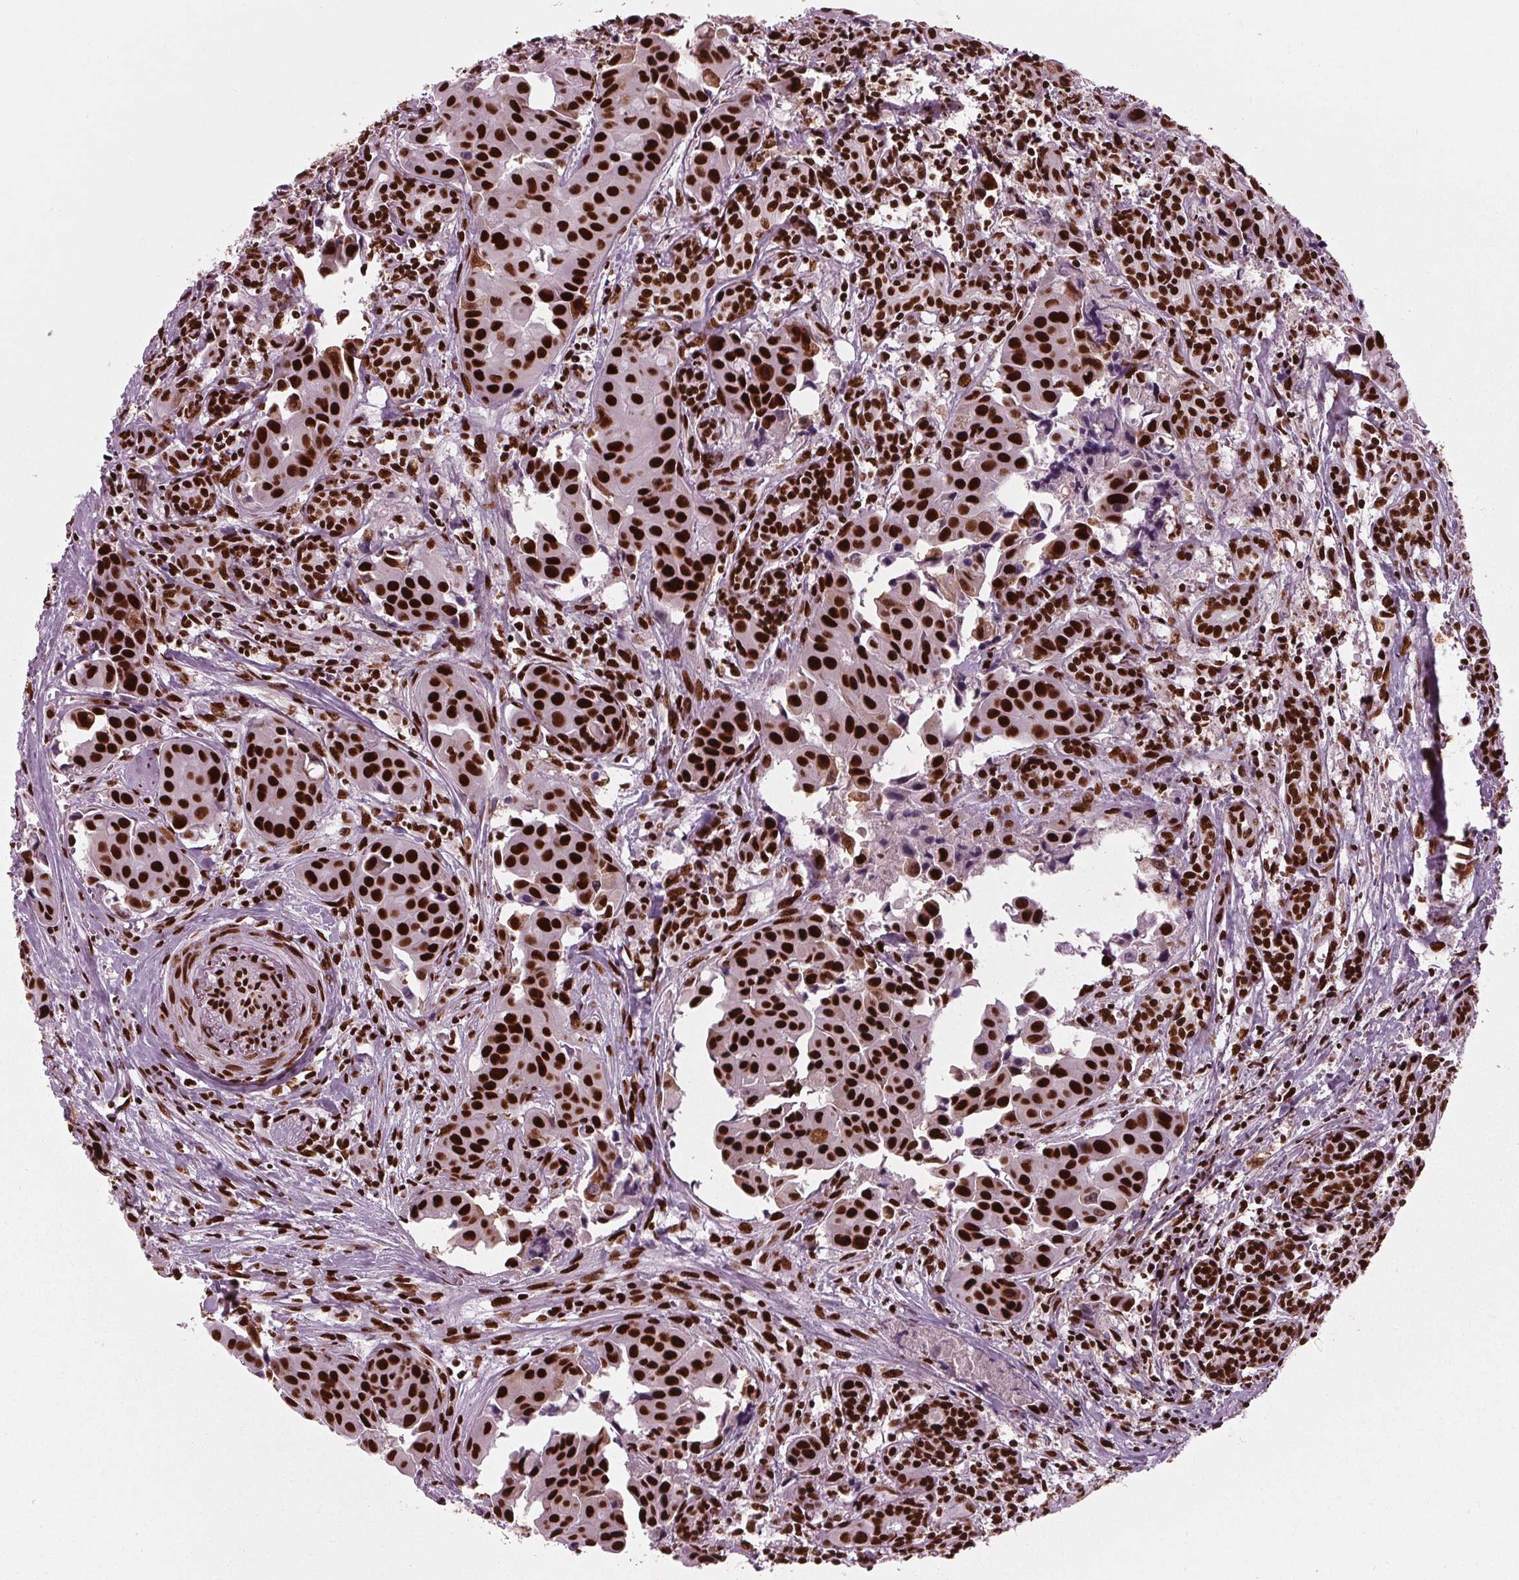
{"staining": {"intensity": "strong", "quantity": ">75%", "location": "nuclear"}, "tissue": "head and neck cancer", "cell_type": "Tumor cells", "image_type": "cancer", "snomed": [{"axis": "morphology", "description": "Adenocarcinoma, NOS"}, {"axis": "topography", "description": "Head-Neck"}], "caption": "This image displays immunohistochemistry staining of head and neck cancer, with high strong nuclear expression in about >75% of tumor cells.", "gene": "BRD4", "patient": {"sex": "male", "age": 76}}